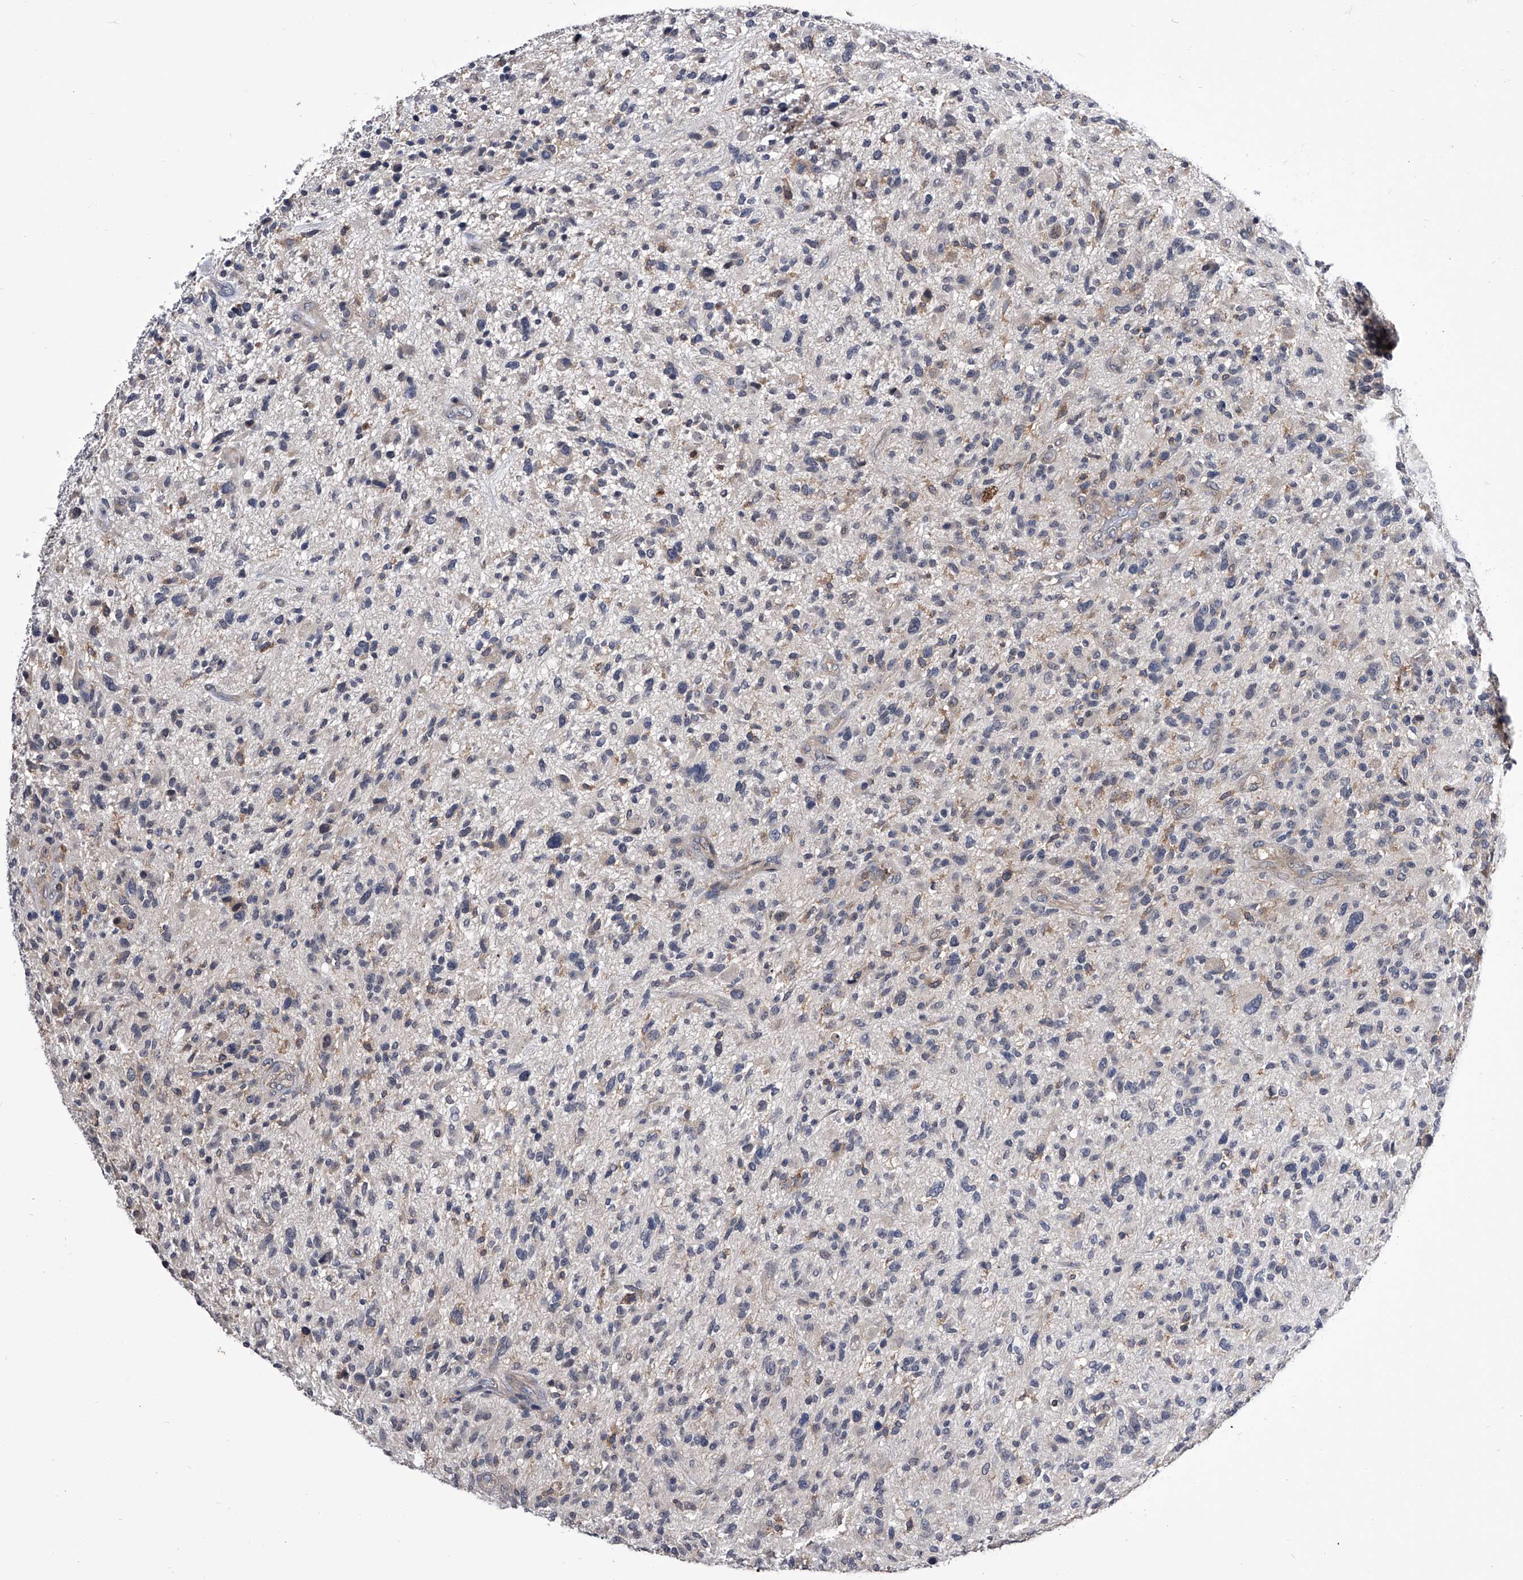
{"staining": {"intensity": "negative", "quantity": "none", "location": "none"}, "tissue": "glioma", "cell_type": "Tumor cells", "image_type": "cancer", "snomed": [{"axis": "morphology", "description": "Glioma, malignant, High grade"}, {"axis": "topography", "description": "Brain"}], "caption": "High power microscopy micrograph of an IHC photomicrograph of malignant glioma (high-grade), revealing no significant staining in tumor cells.", "gene": "PAN3", "patient": {"sex": "male", "age": 47}}